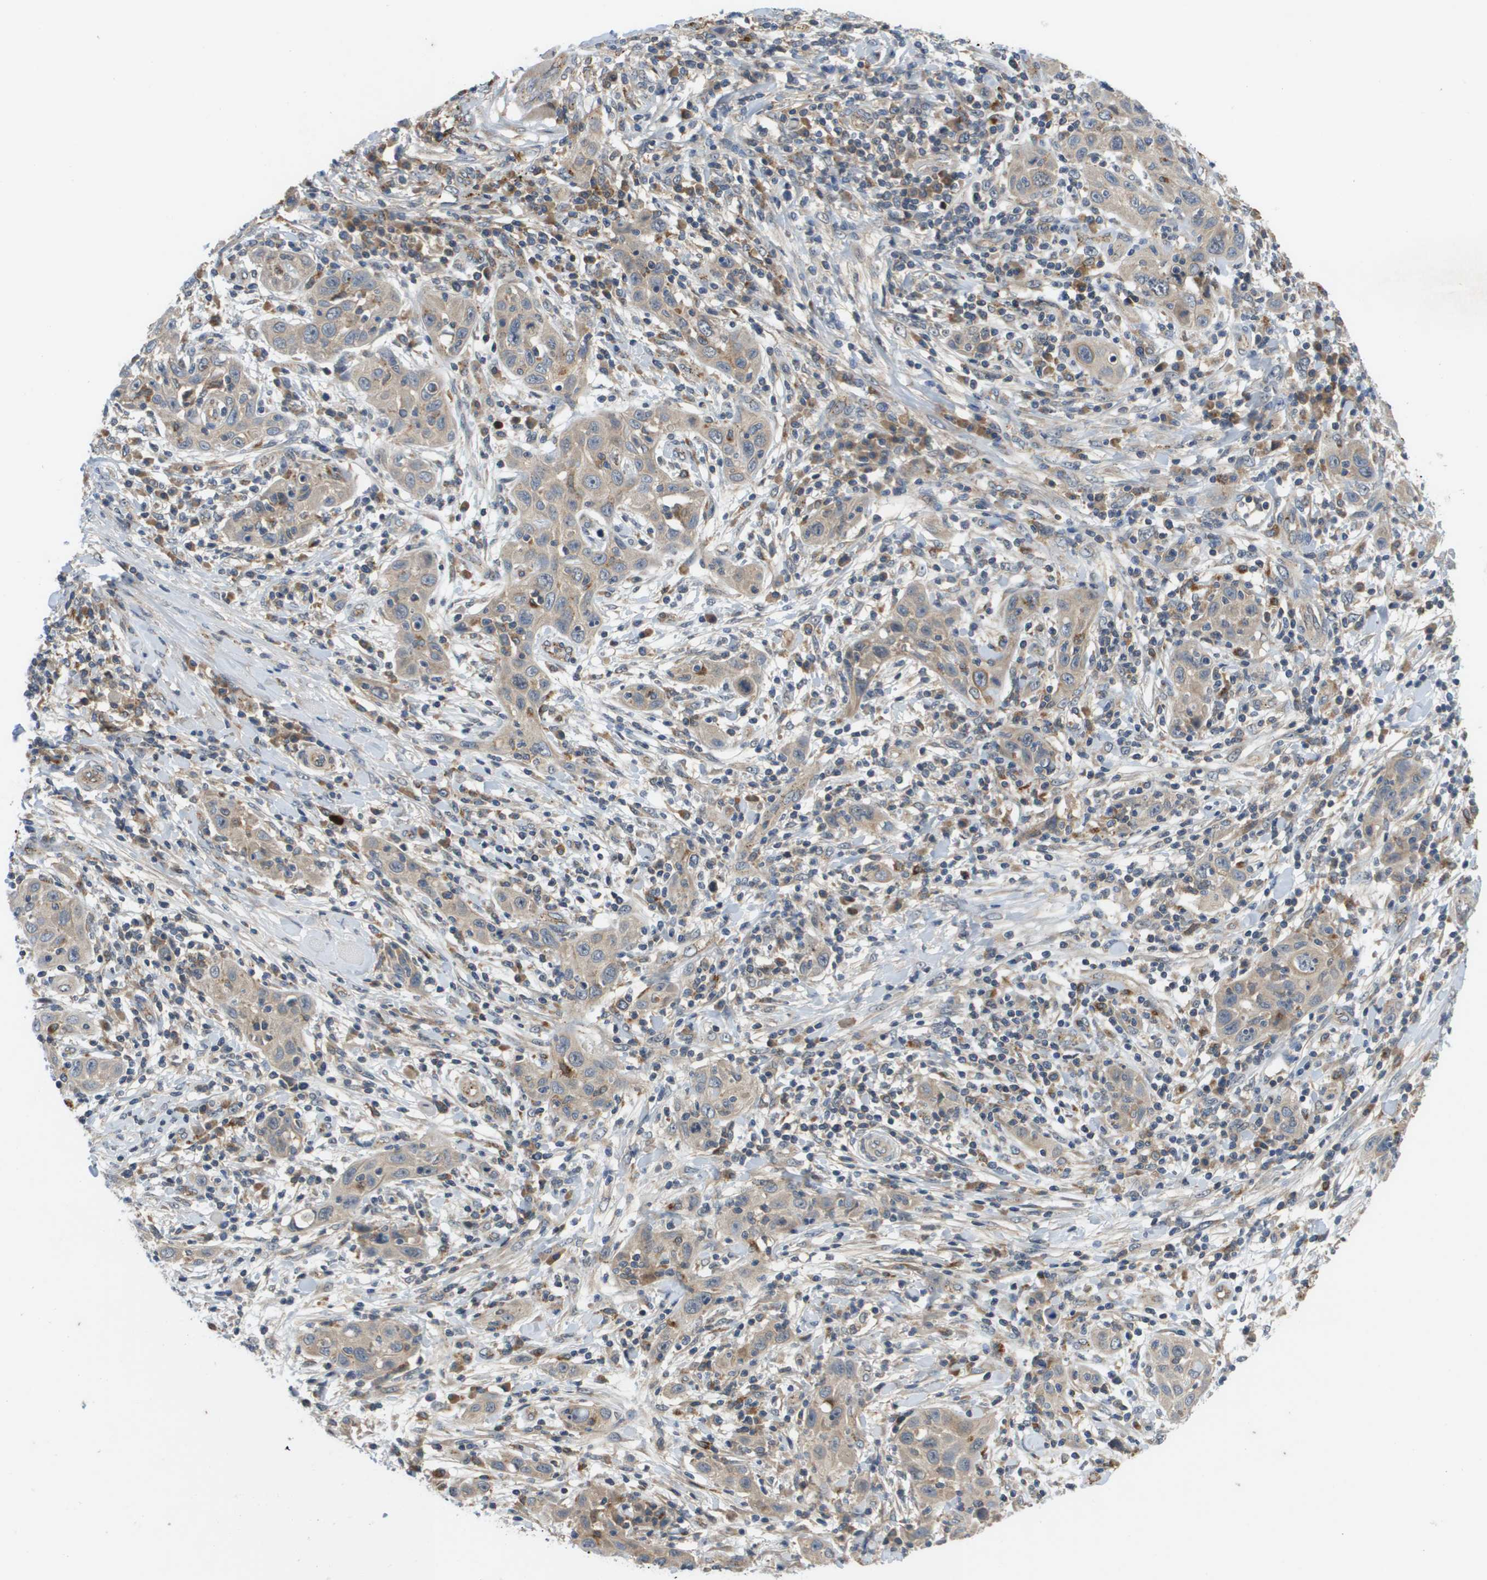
{"staining": {"intensity": "weak", "quantity": ">75%", "location": "cytoplasmic/membranous"}, "tissue": "skin cancer", "cell_type": "Tumor cells", "image_type": "cancer", "snomed": [{"axis": "morphology", "description": "Squamous cell carcinoma, NOS"}, {"axis": "topography", "description": "Skin"}], "caption": "Human skin squamous cell carcinoma stained for a protein (brown) displays weak cytoplasmic/membranous positive staining in approximately >75% of tumor cells.", "gene": "SLC25A20", "patient": {"sex": "female", "age": 88}}